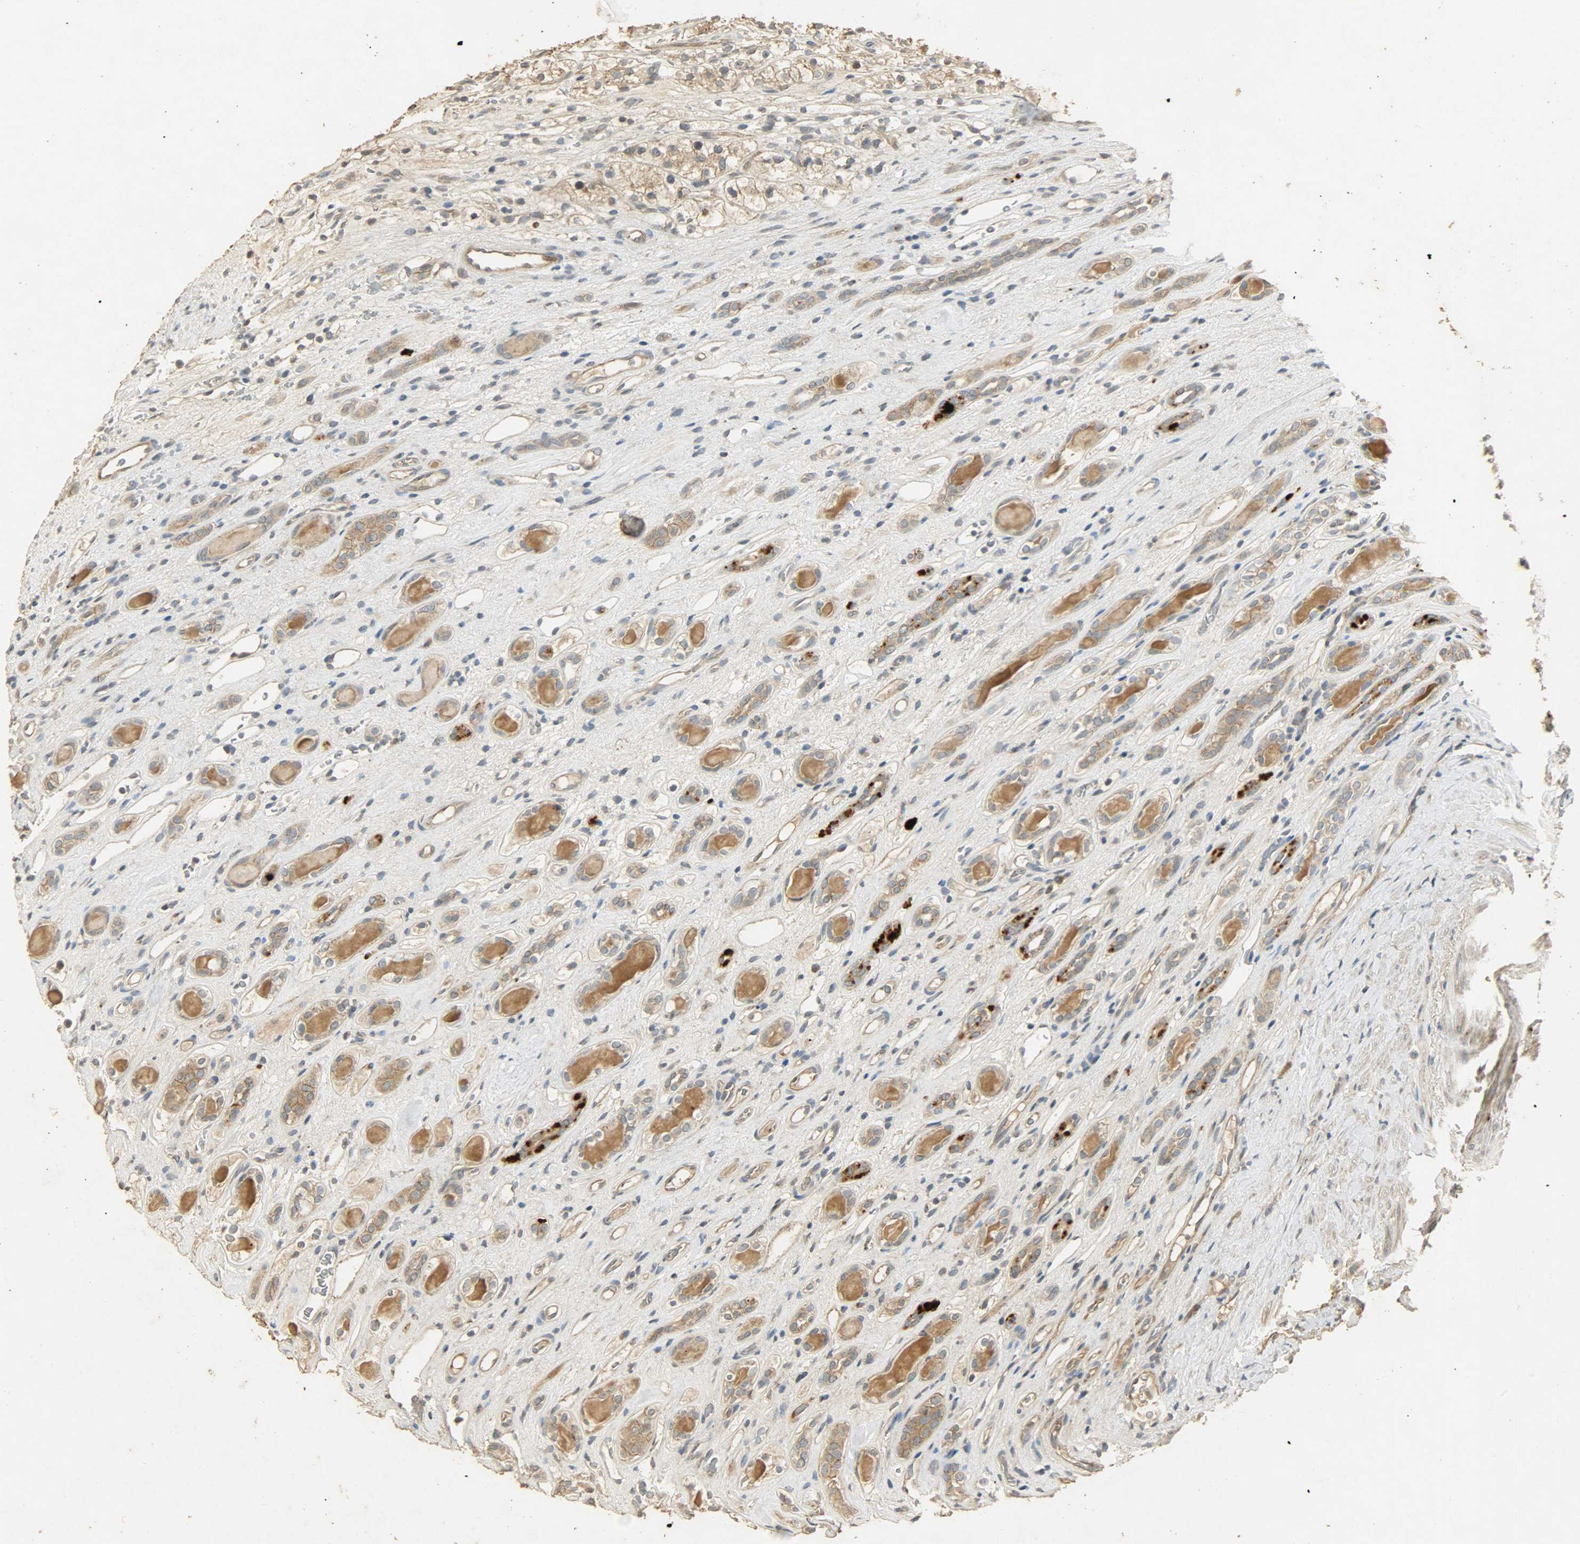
{"staining": {"intensity": "moderate", "quantity": ">75%", "location": "cytoplasmic/membranous"}, "tissue": "renal cancer", "cell_type": "Tumor cells", "image_type": "cancer", "snomed": [{"axis": "morphology", "description": "Adenocarcinoma, NOS"}, {"axis": "topography", "description": "Kidney"}], "caption": "Protein staining by IHC exhibits moderate cytoplasmic/membranous expression in about >75% of tumor cells in renal adenocarcinoma. The staining was performed using DAB to visualize the protein expression in brown, while the nuclei were stained in blue with hematoxylin (Magnification: 20x).", "gene": "ATP2B1", "patient": {"sex": "female", "age": 60}}